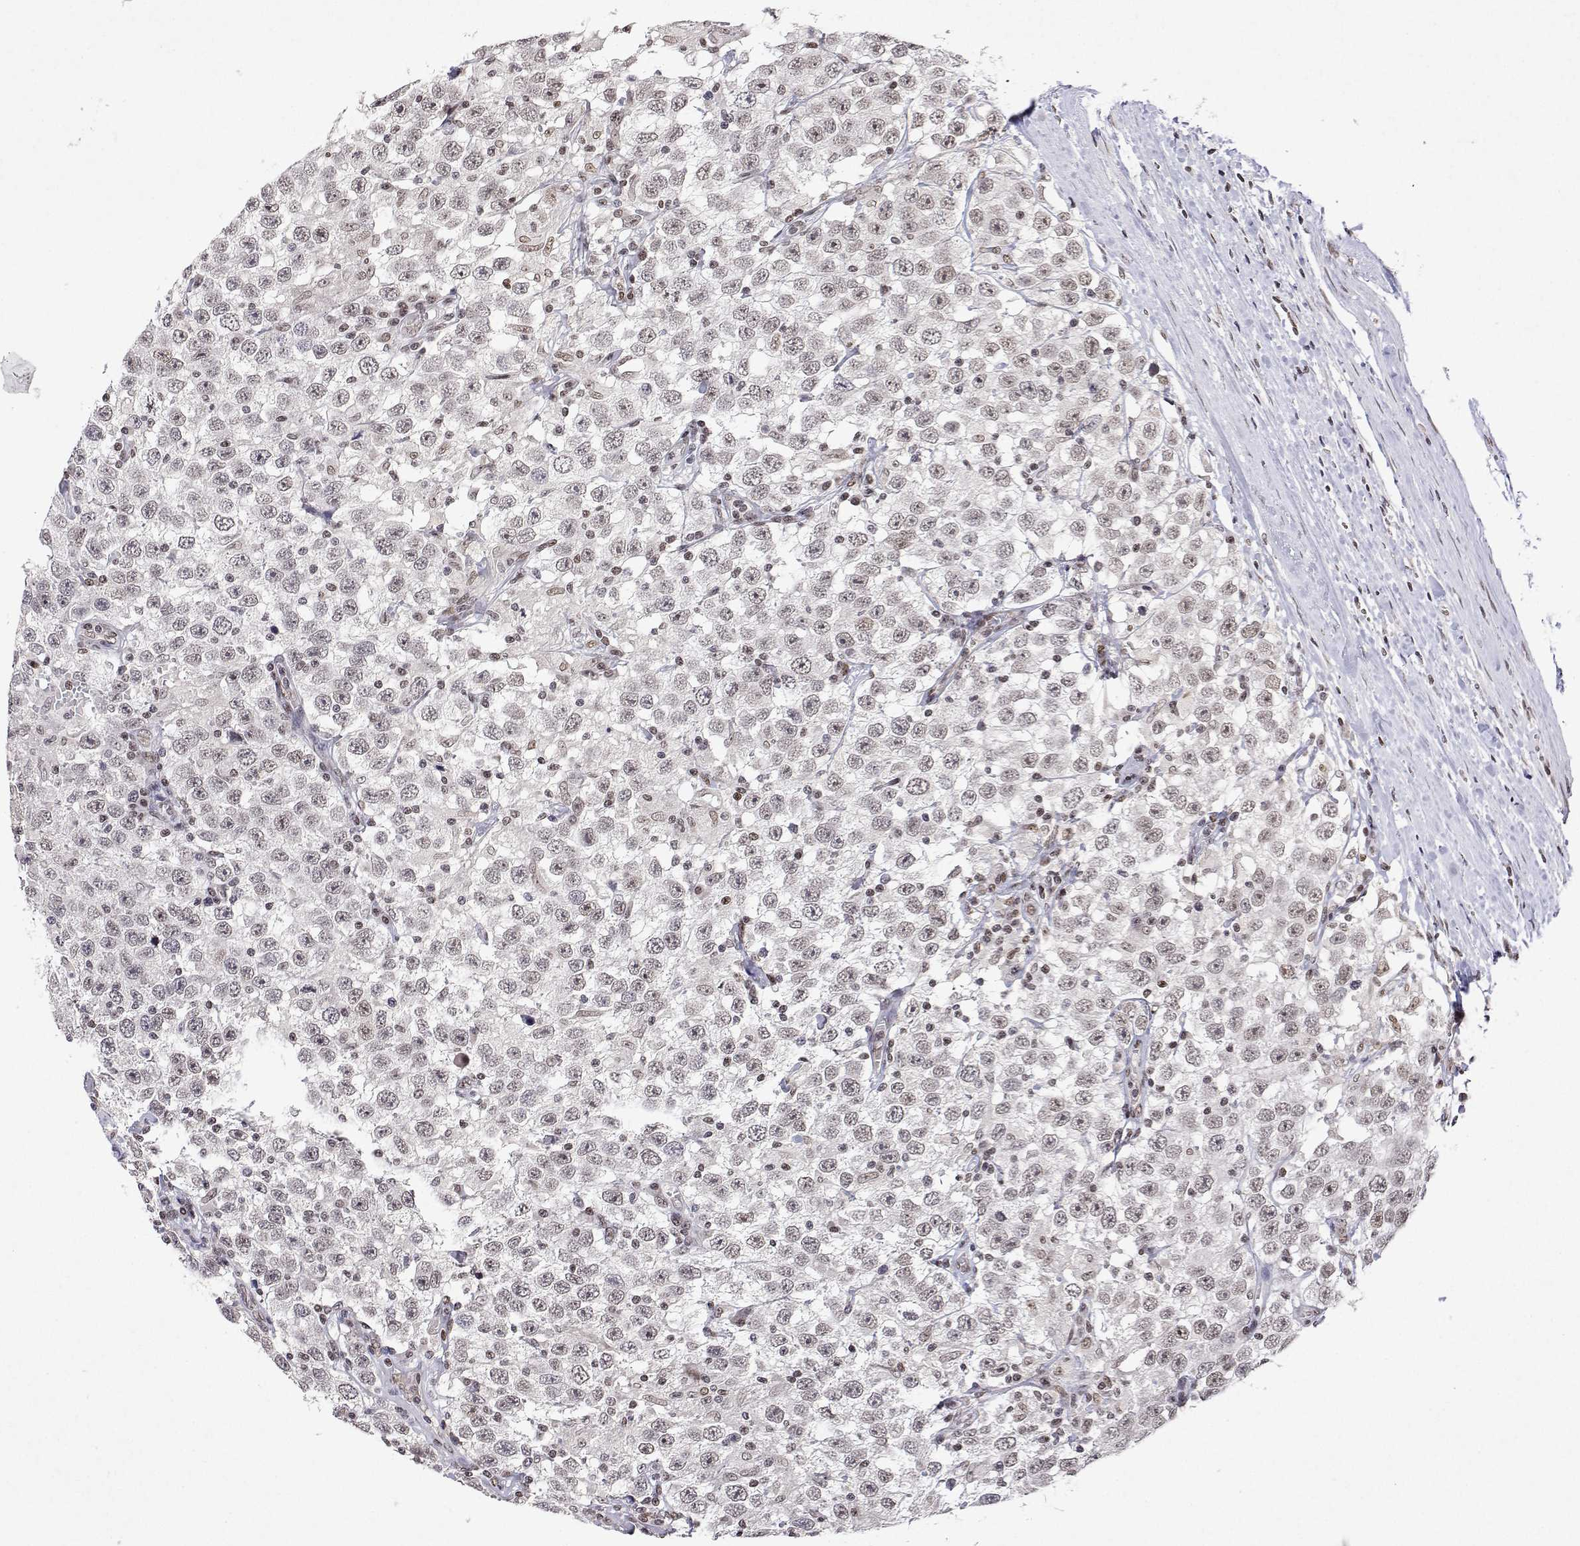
{"staining": {"intensity": "weak", "quantity": "25%-75%", "location": "nuclear"}, "tissue": "testis cancer", "cell_type": "Tumor cells", "image_type": "cancer", "snomed": [{"axis": "morphology", "description": "Seminoma, NOS"}, {"axis": "topography", "description": "Testis"}], "caption": "The photomicrograph shows a brown stain indicating the presence of a protein in the nuclear of tumor cells in testis seminoma.", "gene": "XPC", "patient": {"sex": "male", "age": 41}}